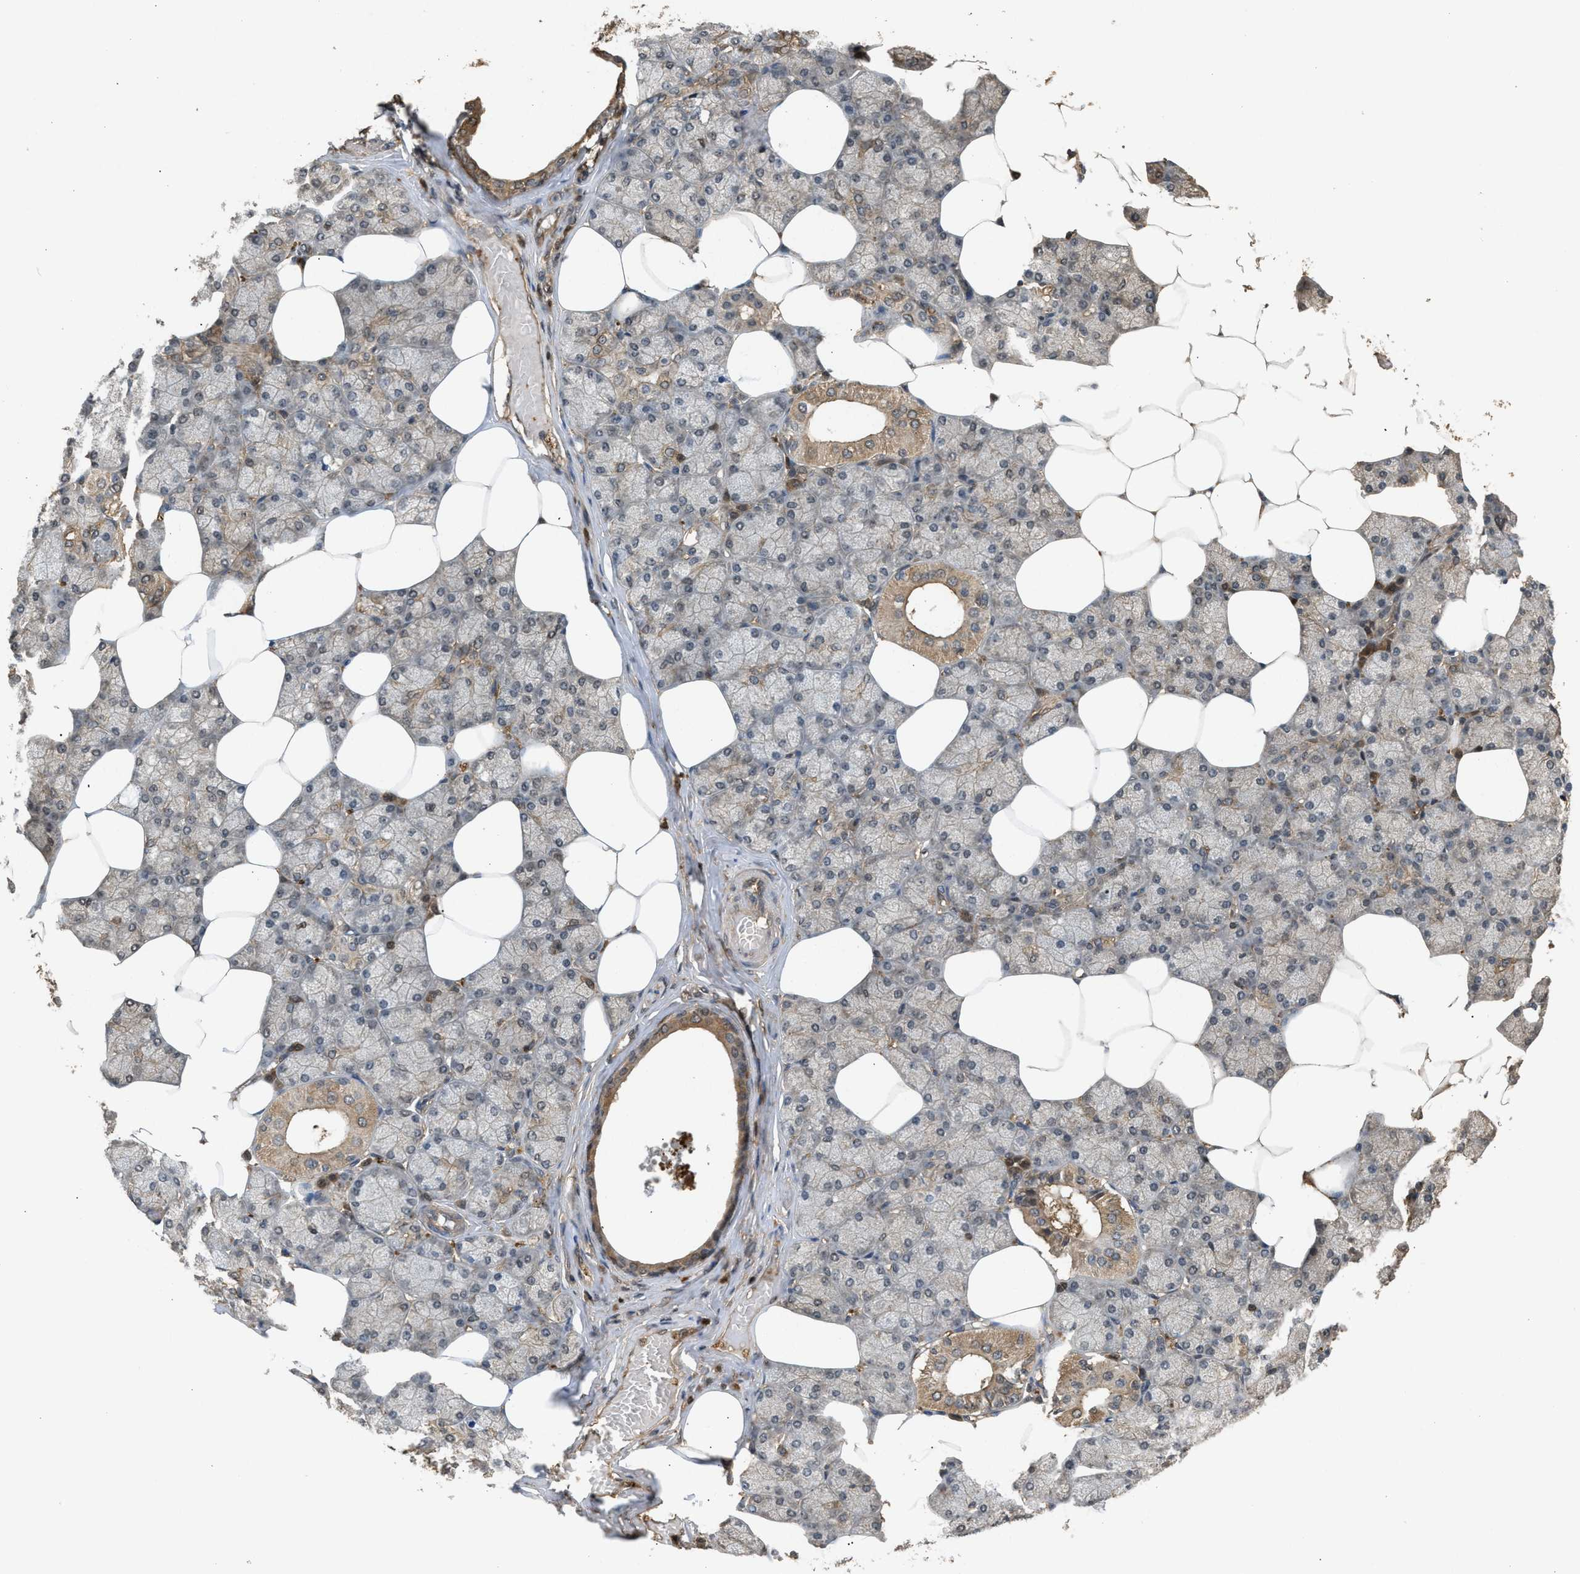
{"staining": {"intensity": "weak", "quantity": "25%-75%", "location": "cytoplasmic/membranous"}, "tissue": "salivary gland", "cell_type": "Glandular cells", "image_type": "normal", "snomed": [{"axis": "morphology", "description": "Normal tissue, NOS"}, {"axis": "topography", "description": "Salivary gland"}], "caption": "An immunohistochemistry (IHC) image of normal tissue is shown. Protein staining in brown labels weak cytoplasmic/membranous positivity in salivary gland within glandular cells. The staining is performed using DAB (3,3'-diaminobenzidine) brown chromogen to label protein expression. The nuclei are counter-stained blue using hematoxylin.", "gene": "ARHGDIA", "patient": {"sex": "male", "age": 62}}